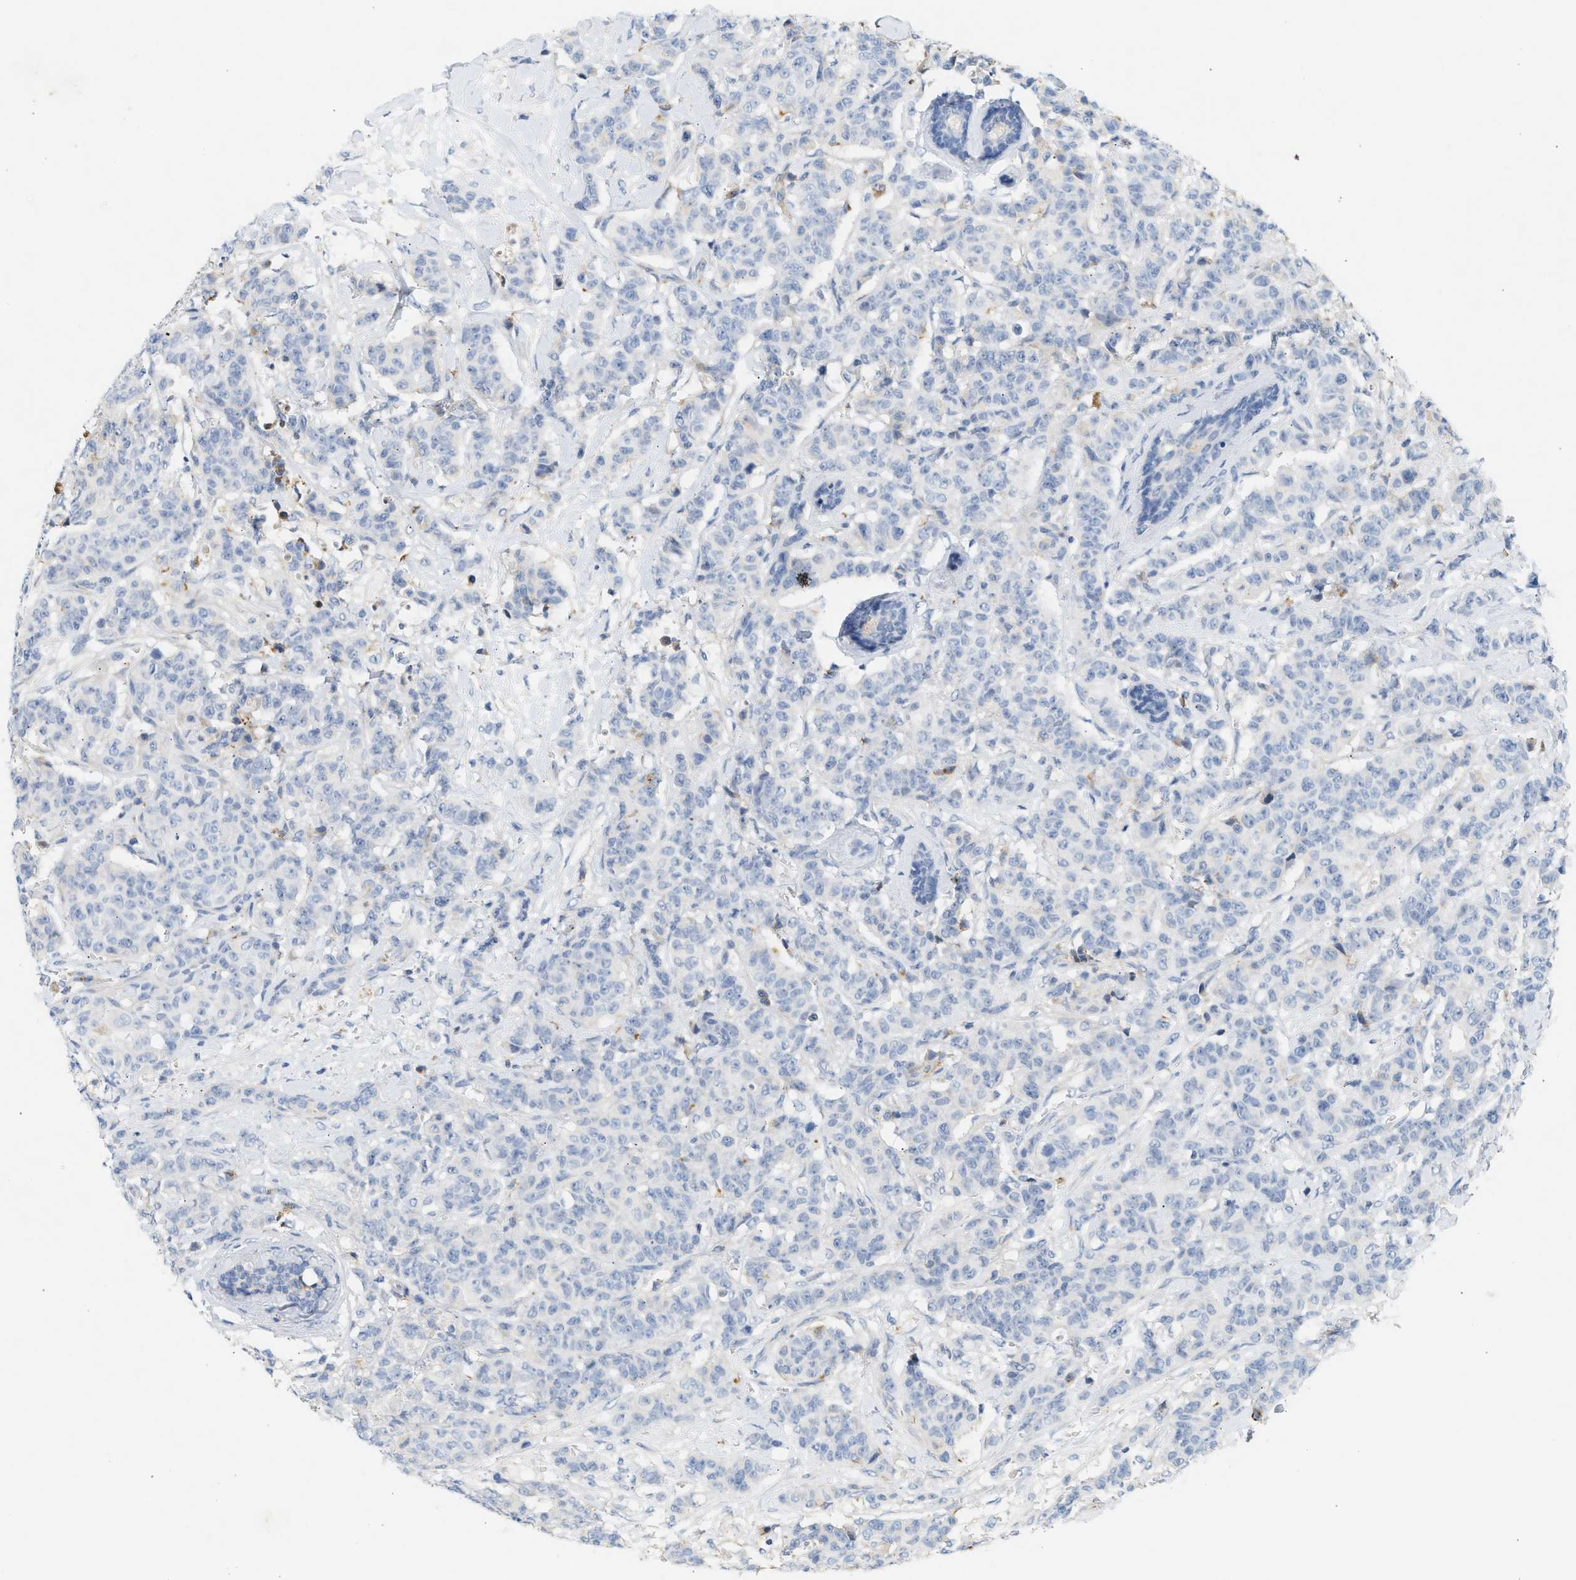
{"staining": {"intensity": "negative", "quantity": "none", "location": "none"}, "tissue": "breast cancer", "cell_type": "Tumor cells", "image_type": "cancer", "snomed": [{"axis": "morphology", "description": "Normal tissue, NOS"}, {"axis": "morphology", "description": "Duct carcinoma"}, {"axis": "topography", "description": "Breast"}], "caption": "Immunohistochemistry photomicrograph of breast cancer (invasive ductal carcinoma) stained for a protein (brown), which shows no positivity in tumor cells.", "gene": "BVES", "patient": {"sex": "female", "age": 40}}